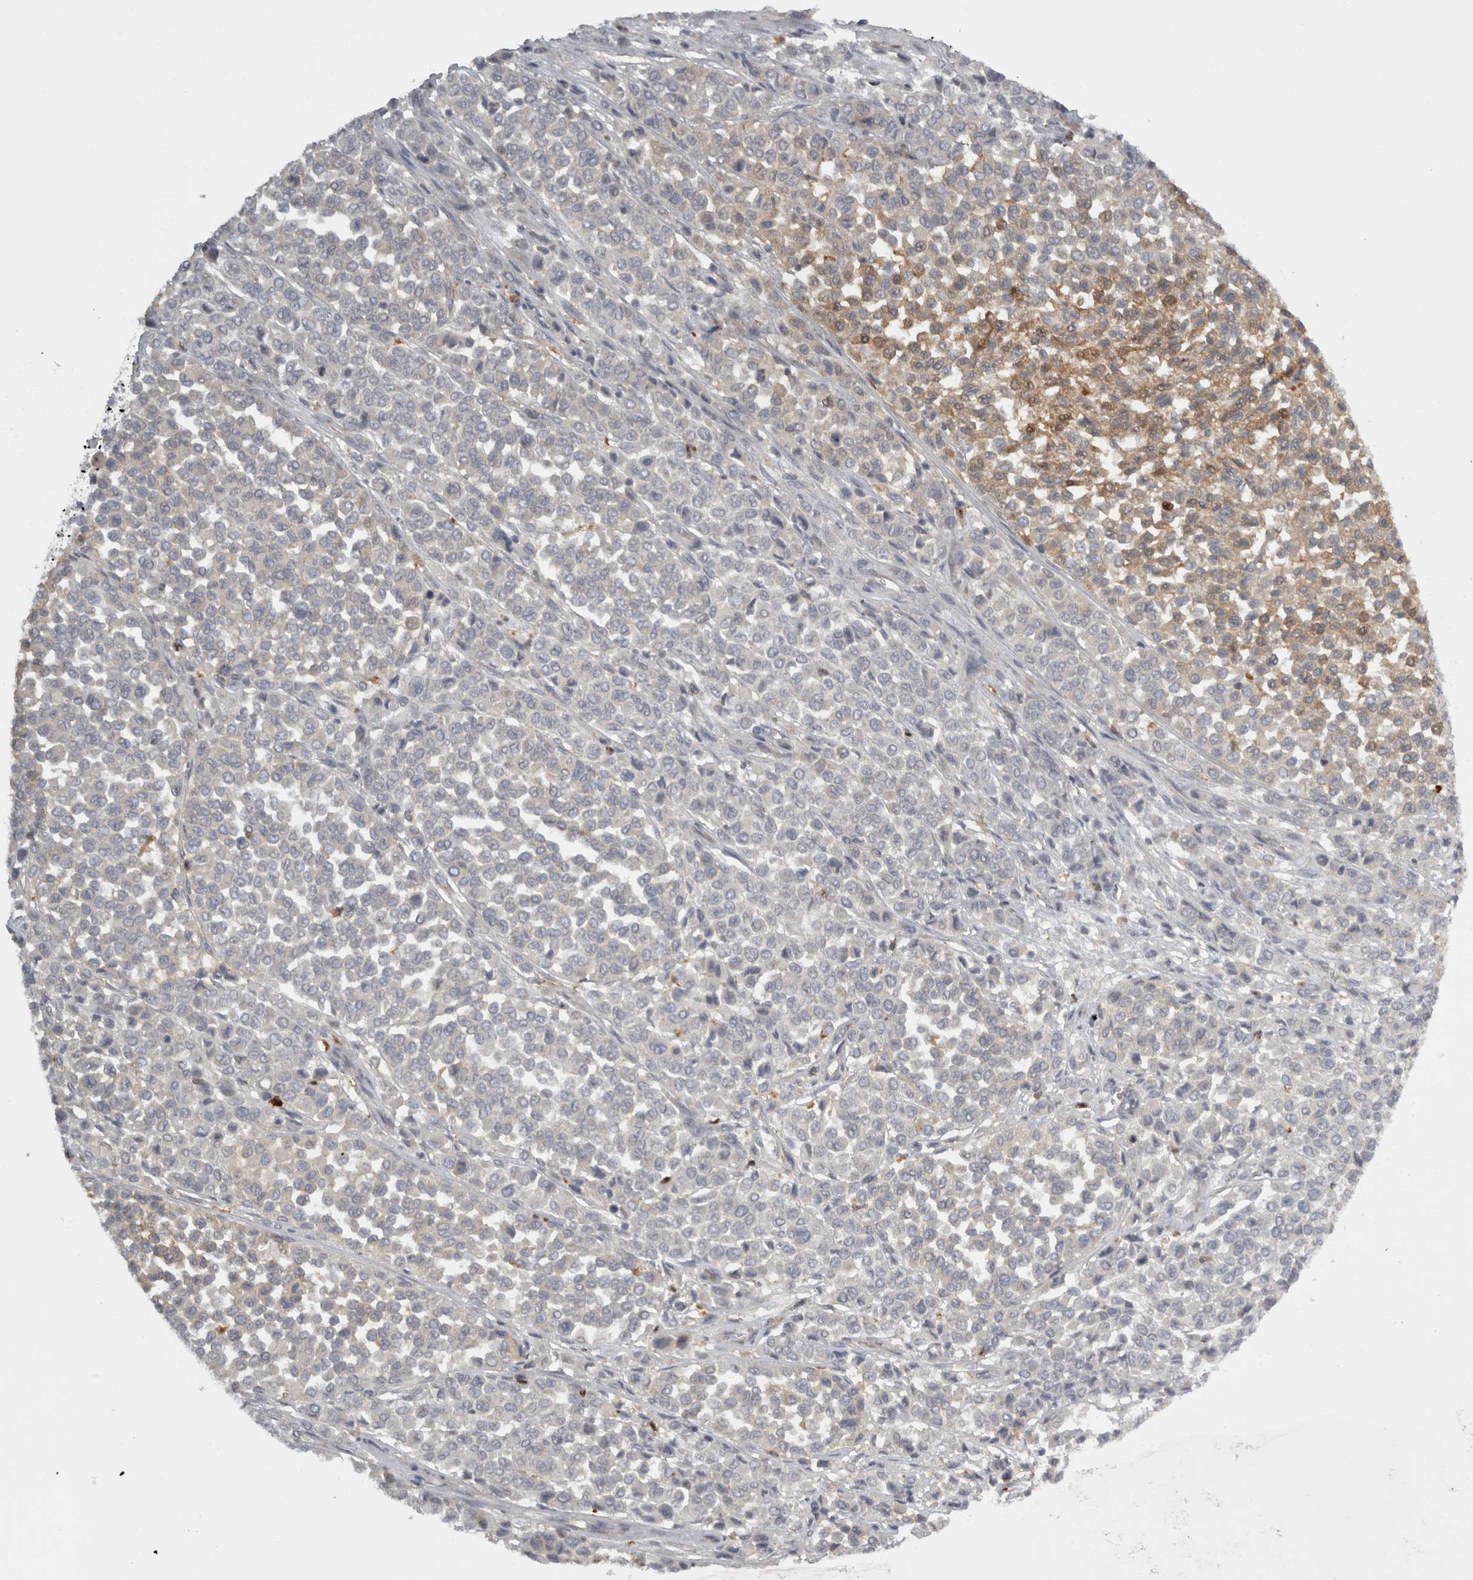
{"staining": {"intensity": "weak", "quantity": "<25%", "location": "cytoplasmic/membranous"}, "tissue": "melanoma", "cell_type": "Tumor cells", "image_type": "cancer", "snomed": [{"axis": "morphology", "description": "Malignant melanoma, Metastatic site"}, {"axis": "topography", "description": "Pancreas"}], "caption": "High magnification brightfield microscopy of malignant melanoma (metastatic site) stained with DAB (3,3'-diaminobenzidine) (brown) and counterstained with hematoxylin (blue): tumor cells show no significant staining.", "gene": "SLCO5A1", "patient": {"sex": "female", "age": 30}}